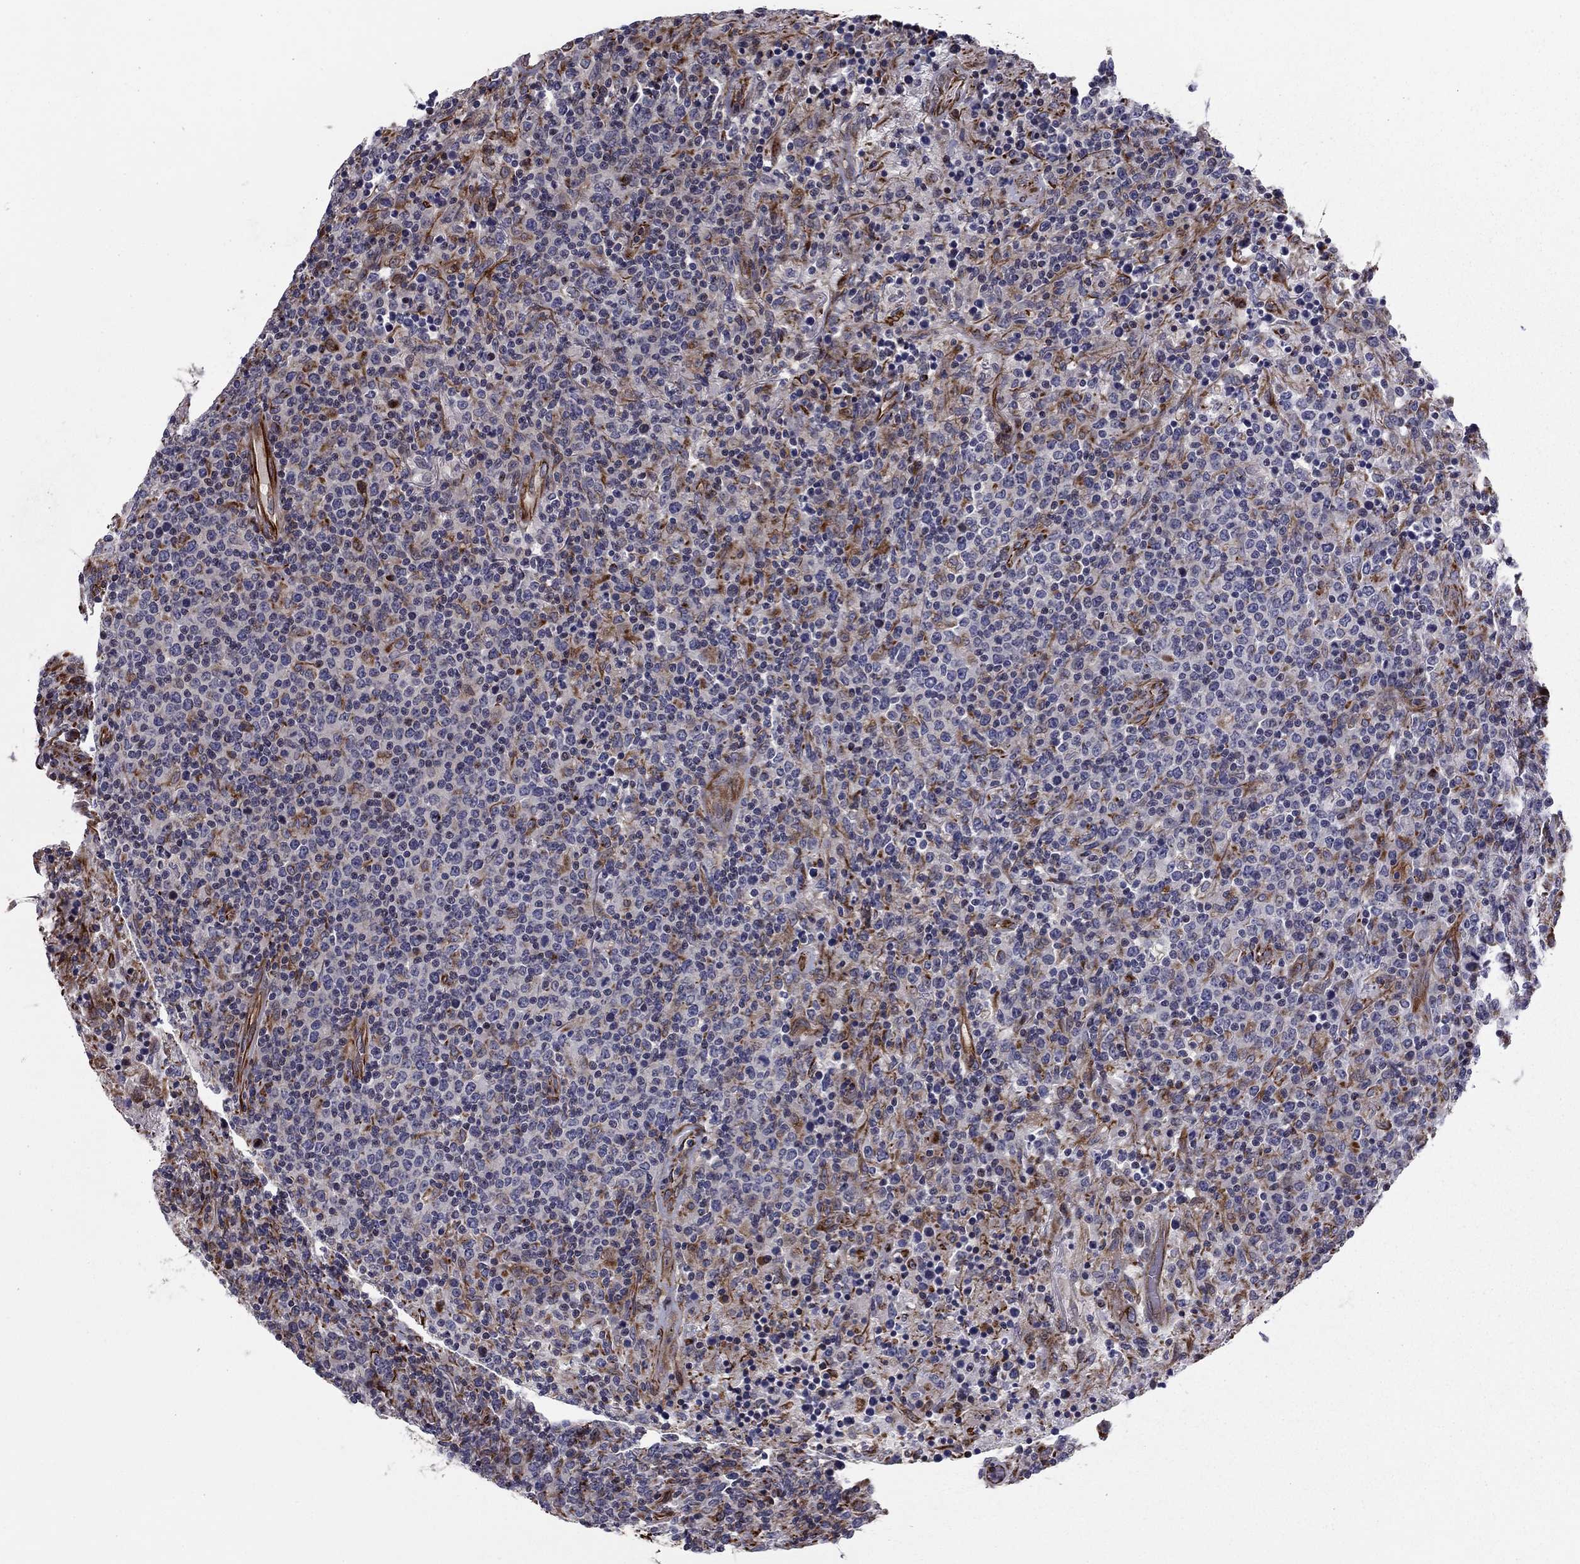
{"staining": {"intensity": "negative", "quantity": "none", "location": "none"}, "tissue": "lymphoma", "cell_type": "Tumor cells", "image_type": "cancer", "snomed": [{"axis": "morphology", "description": "Malignant lymphoma, non-Hodgkin's type, High grade"}, {"axis": "topography", "description": "Lung"}], "caption": "DAB immunohistochemical staining of human lymphoma displays no significant staining in tumor cells.", "gene": "CLSTN1", "patient": {"sex": "male", "age": 79}}